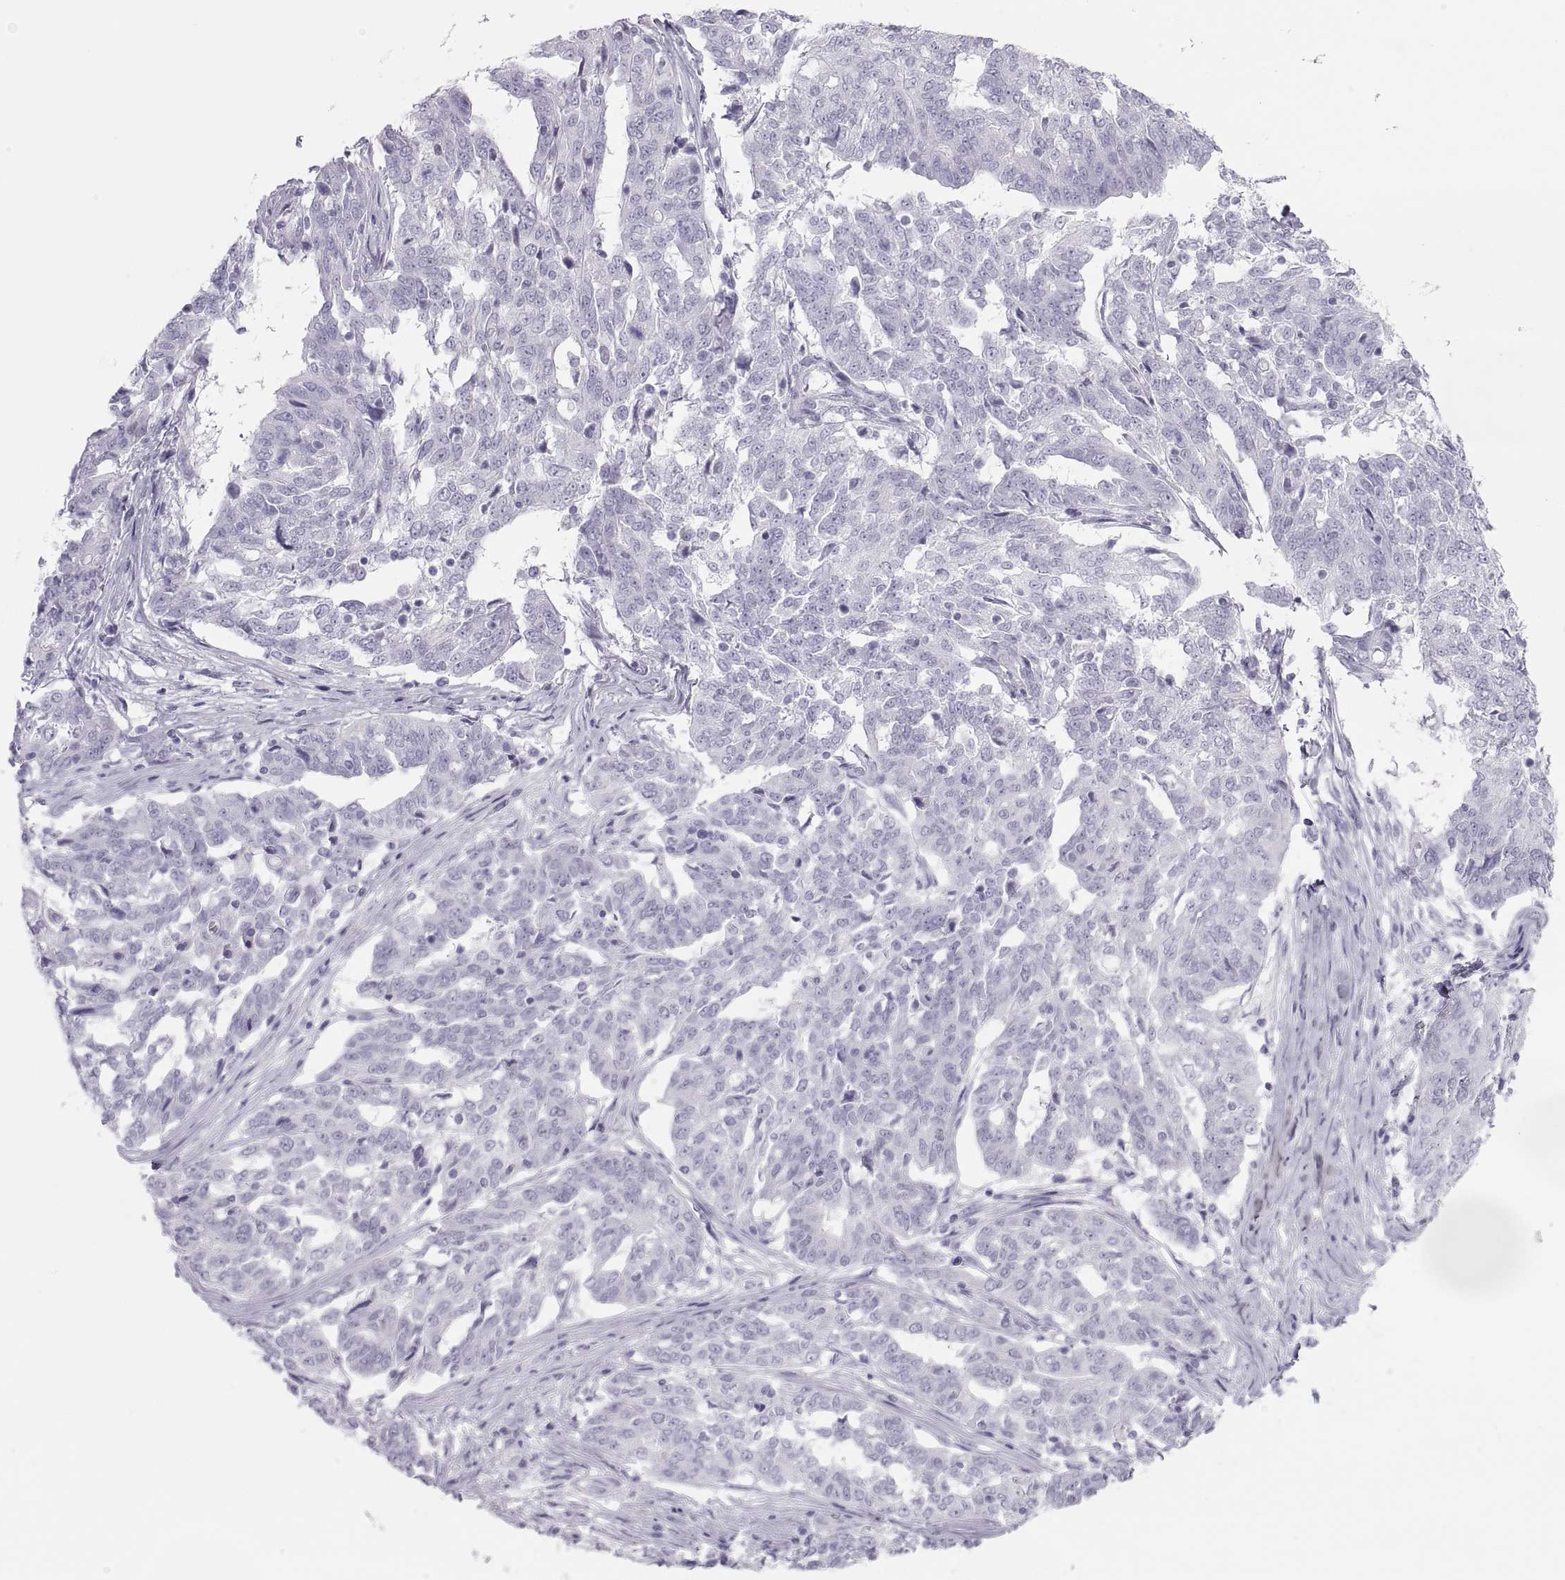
{"staining": {"intensity": "negative", "quantity": "none", "location": "none"}, "tissue": "ovarian cancer", "cell_type": "Tumor cells", "image_type": "cancer", "snomed": [{"axis": "morphology", "description": "Cystadenocarcinoma, serous, NOS"}, {"axis": "topography", "description": "Ovary"}], "caption": "DAB immunohistochemical staining of human ovarian cancer (serous cystadenocarcinoma) demonstrates no significant staining in tumor cells.", "gene": "SEMG1", "patient": {"sex": "female", "age": 67}}